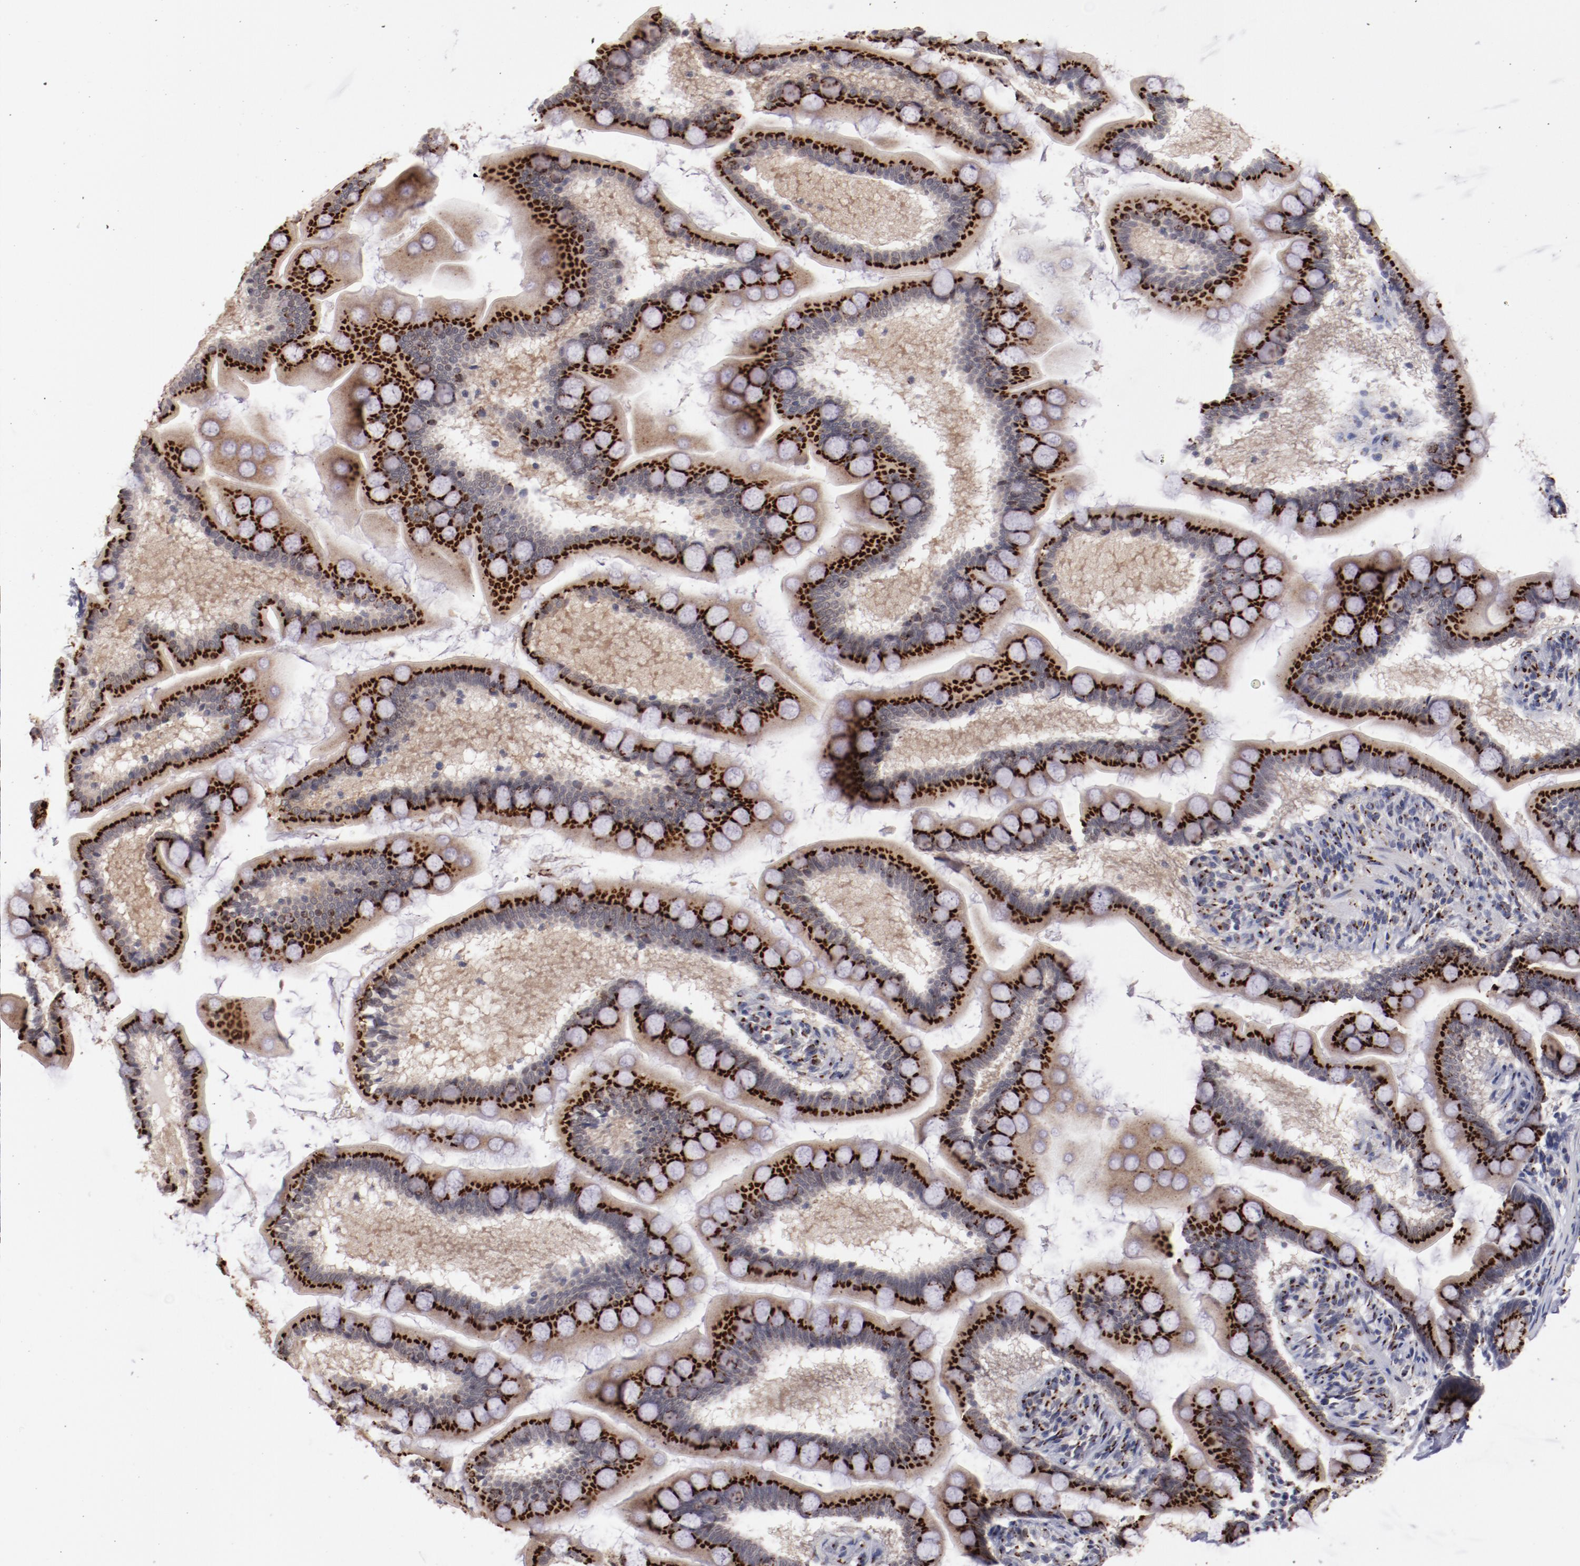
{"staining": {"intensity": "strong", "quantity": ">75%", "location": "cytoplasmic/membranous"}, "tissue": "small intestine", "cell_type": "Glandular cells", "image_type": "normal", "snomed": [{"axis": "morphology", "description": "Normal tissue, NOS"}, {"axis": "topography", "description": "Small intestine"}], "caption": "Immunohistochemical staining of benign small intestine shows strong cytoplasmic/membranous protein positivity in approximately >75% of glandular cells. The staining is performed using DAB brown chromogen to label protein expression. The nuclei are counter-stained blue using hematoxylin.", "gene": "GOLIM4", "patient": {"sex": "male", "age": 41}}